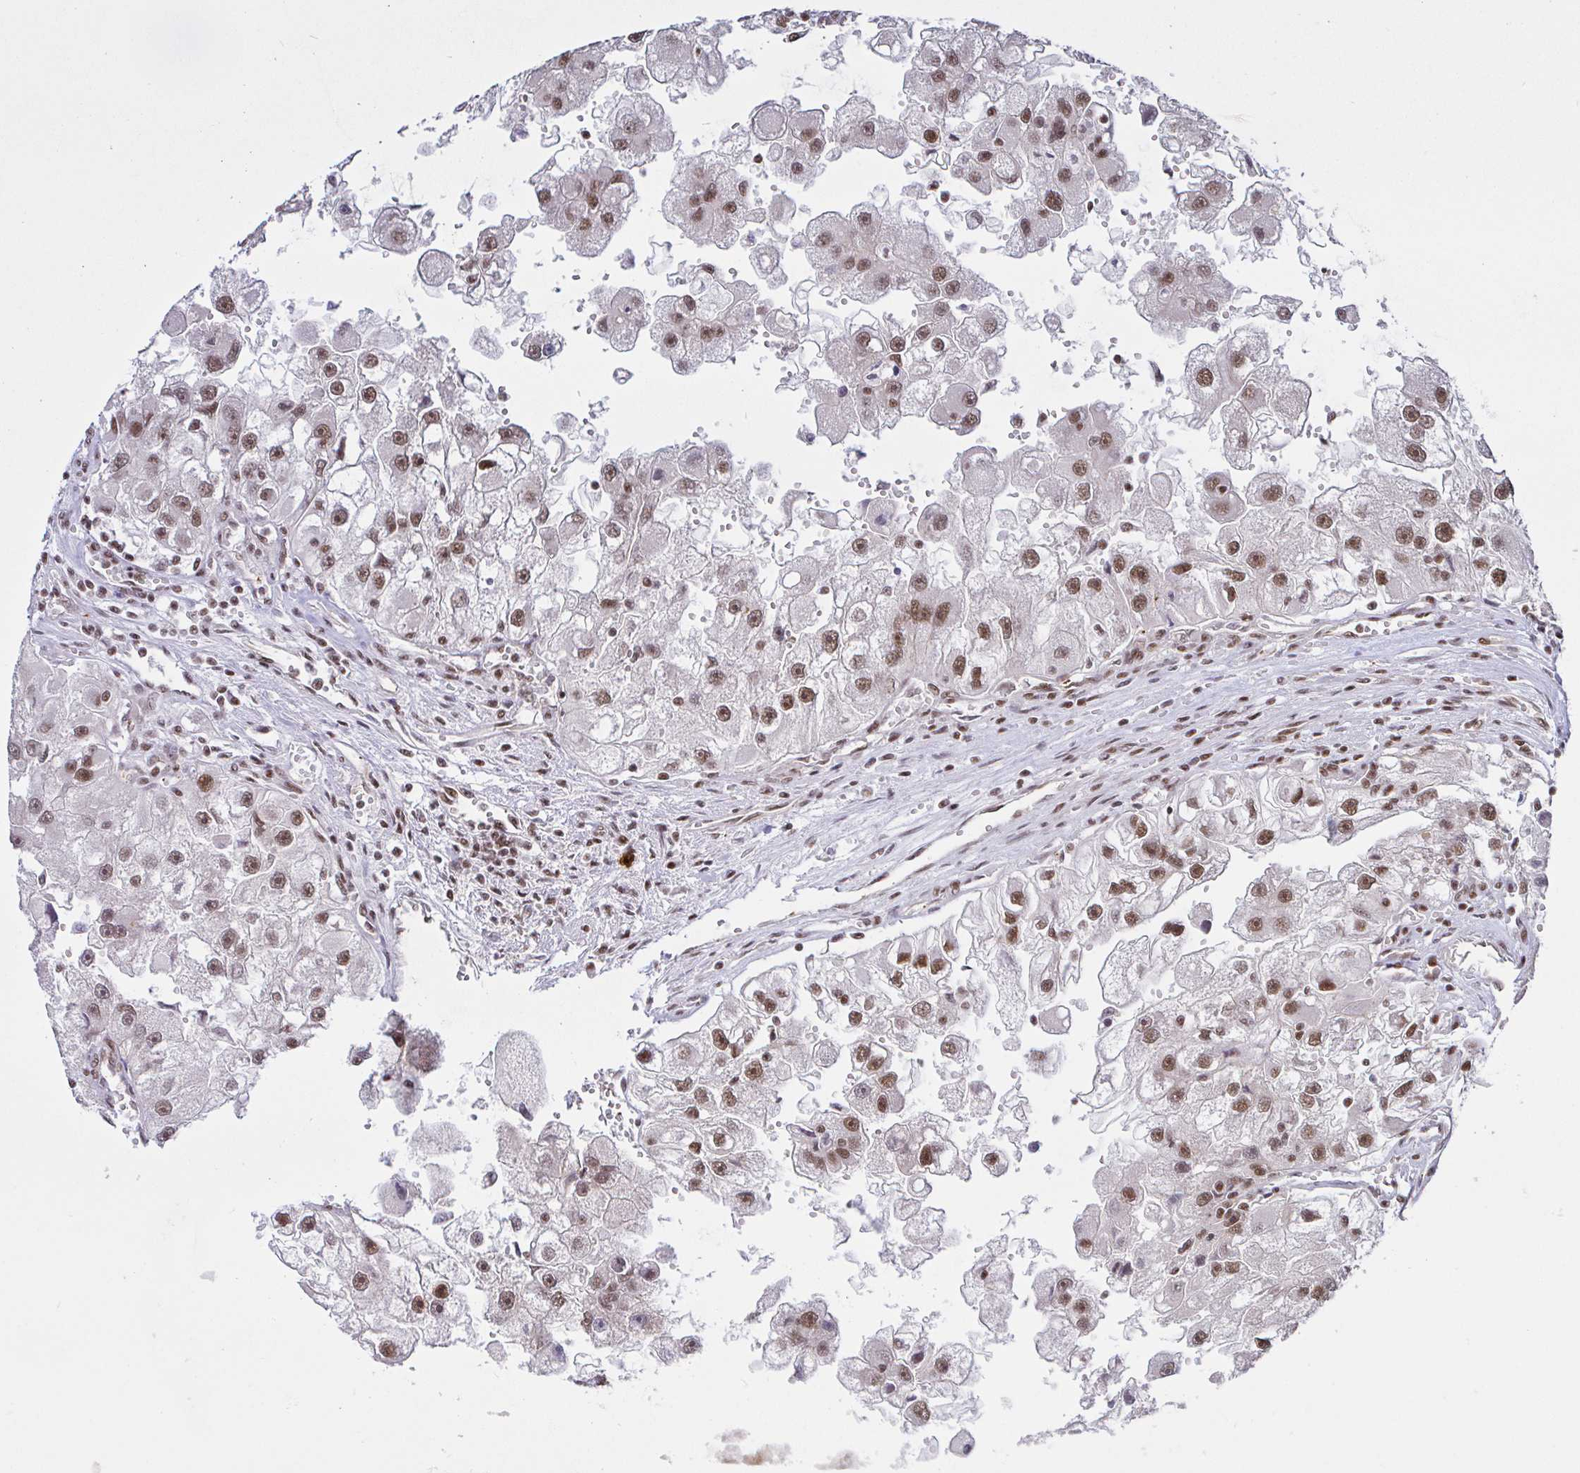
{"staining": {"intensity": "moderate", "quantity": ">75%", "location": "nuclear"}, "tissue": "renal cancer", "cell_type": "Tumor cells", "image_type": "cancer", "snomed": [{"axis": "morphology", "description": "Adenocarcinoma, NOS"}, {"axis": "topography", "description": "Kidney"}], "caption": "A brown stain shows moderate nuclear expression of a protein in adenocarcinoma (renal) tumor cells. (DAB (3,3'-diaminobenzidine) IHC with brightfield microscopy, high magnification).", "gene": "SP3", "patient": {"sex": "male", "age": 63}}